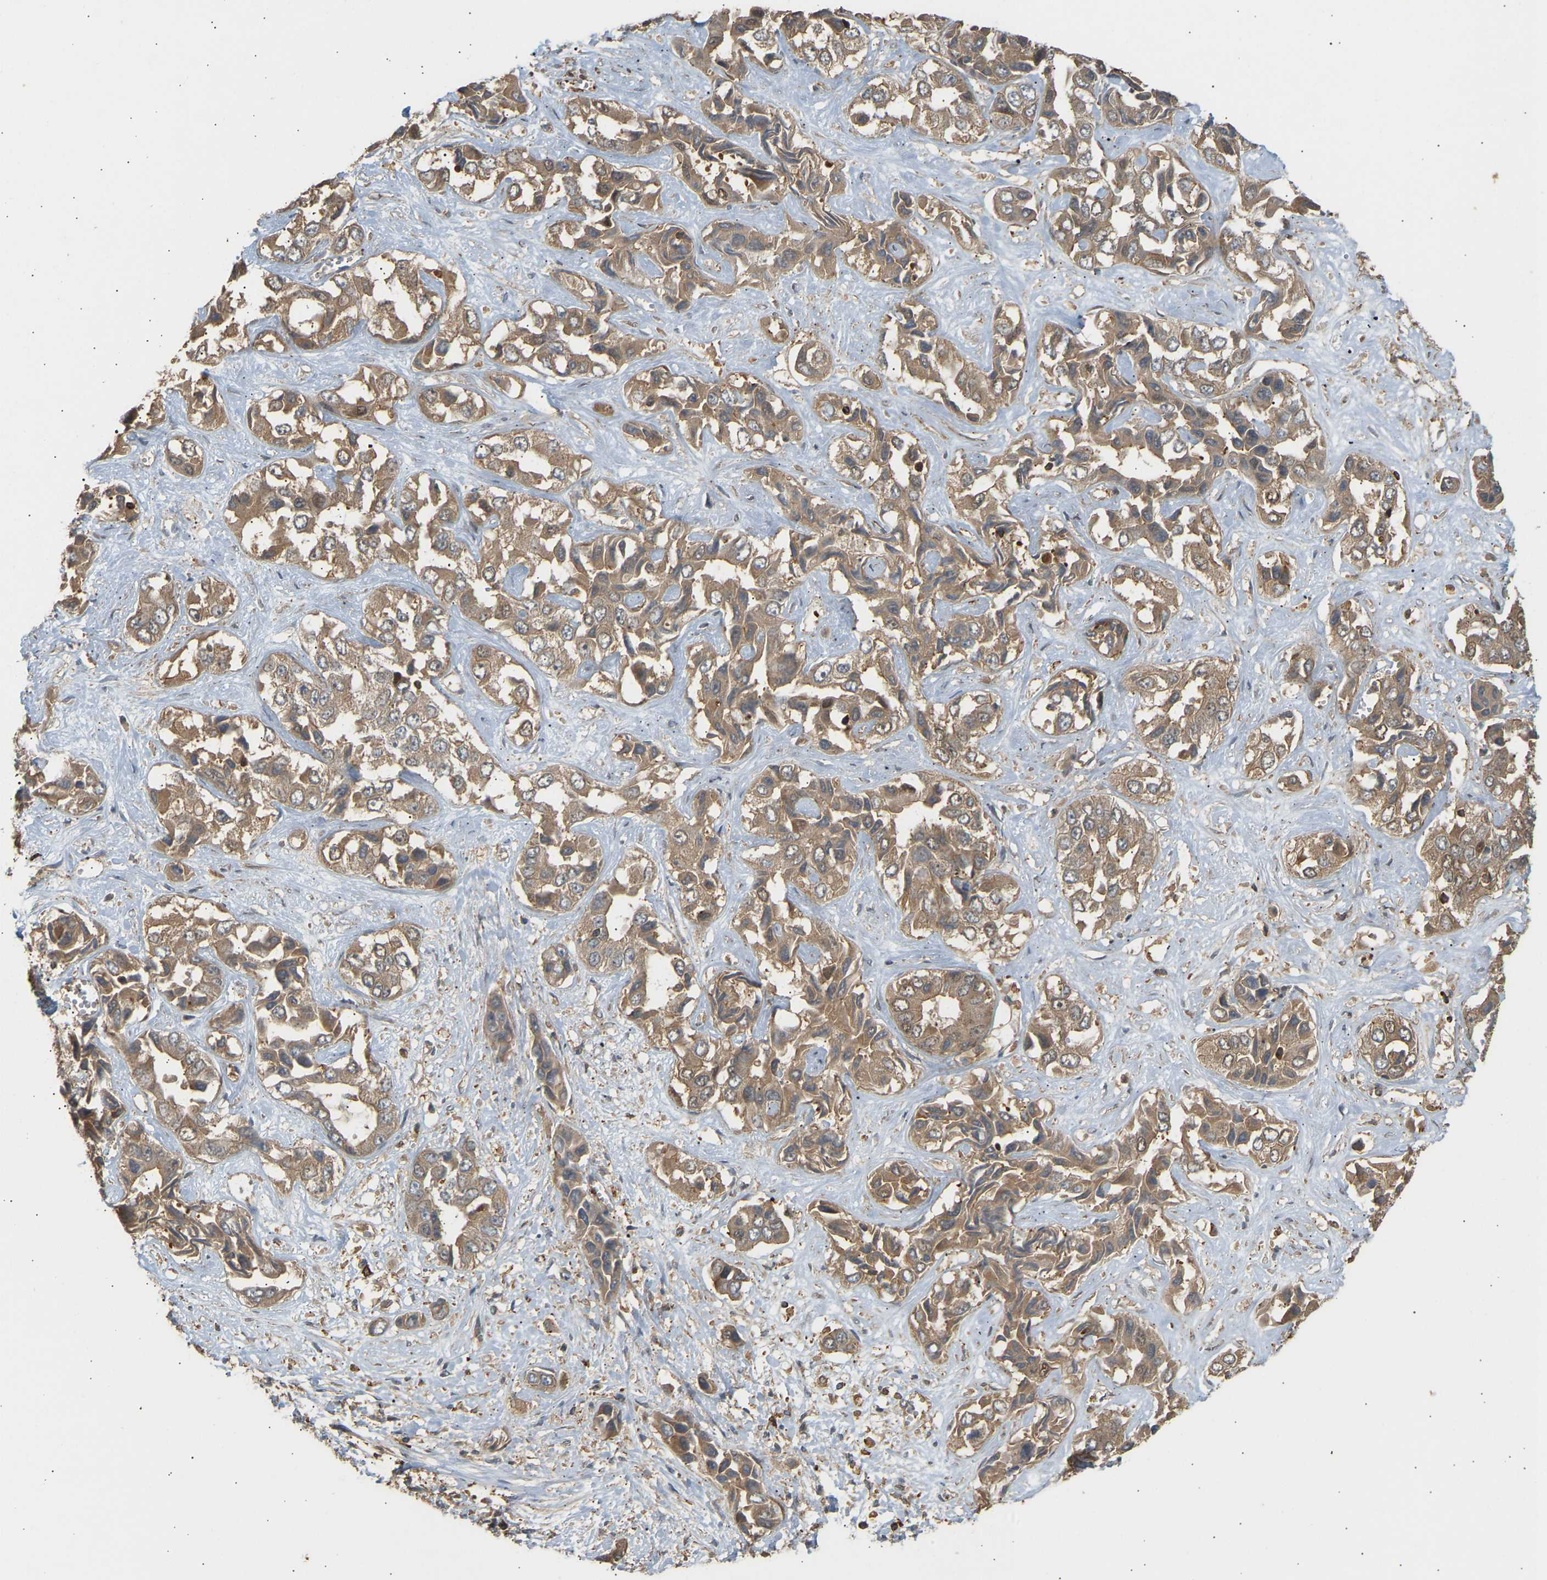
{"staining": {"intensity": "moderate", "quantity": ">75%", "location": "cytoplasmic/membranous"}, "tissue": "liver cancer", "cell_type": "Tumor cells", "image_type": "cancer", "snomed": [{"axis": "morphology", "description": "Cholangiocarcinoma"}, {"axis": "topography", "description": "Liver"}], "caption": "A high-resolution micrograph shows IHC staining of liver cancer (cholangiocarcinoma), which demonstrates moderate cytoplasmic/membranous staining in approximately >75% of tumor cells. The staining is performed using DAB brown chromogen to label protein expression. The nuclei are counter-stained blue using hematoxylin.", "gene": "GOPC", "patient": {"sex": "female", "age": 52}}